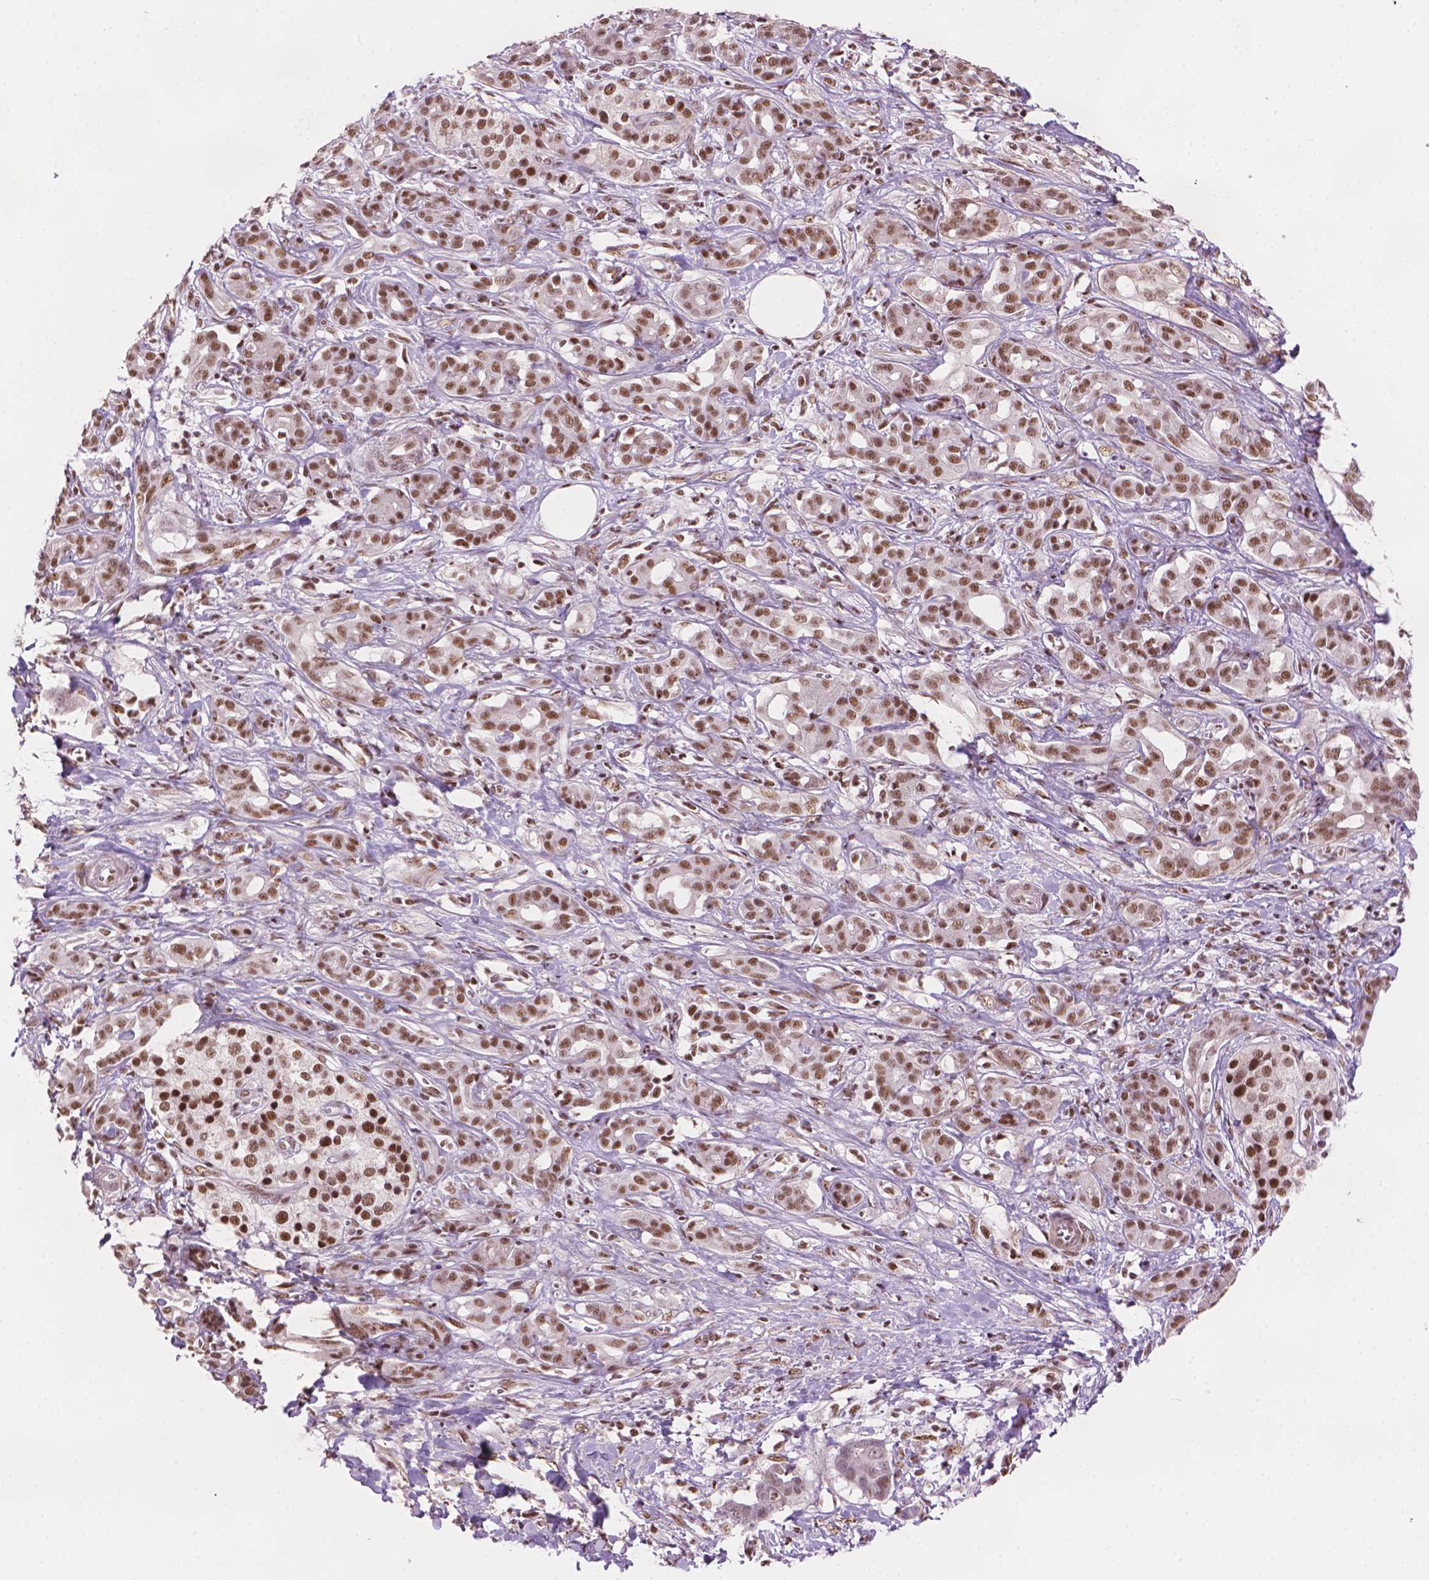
{"staining": {"intensity": "moderate", "quantity": ">75%", "location": "nuclear"}, "tissue": "pancreatic cancer", "cell_type": "Tumor cells", "image_type": "cancer", "snomed": [{"axis": "morphology", "description": "Adenocarcinoma, NOS"}, {"axis": "topography", "description": "Pancreas"}], "caption": "Immunohistochemical staining of human pancreatic cancer (adenocarcinoma) exhibits medium levels of moderate nuclear positivity in about >75% of tumor cells.", "gene": "UBN1", "patient": {"sex": "male", "age": 61}}